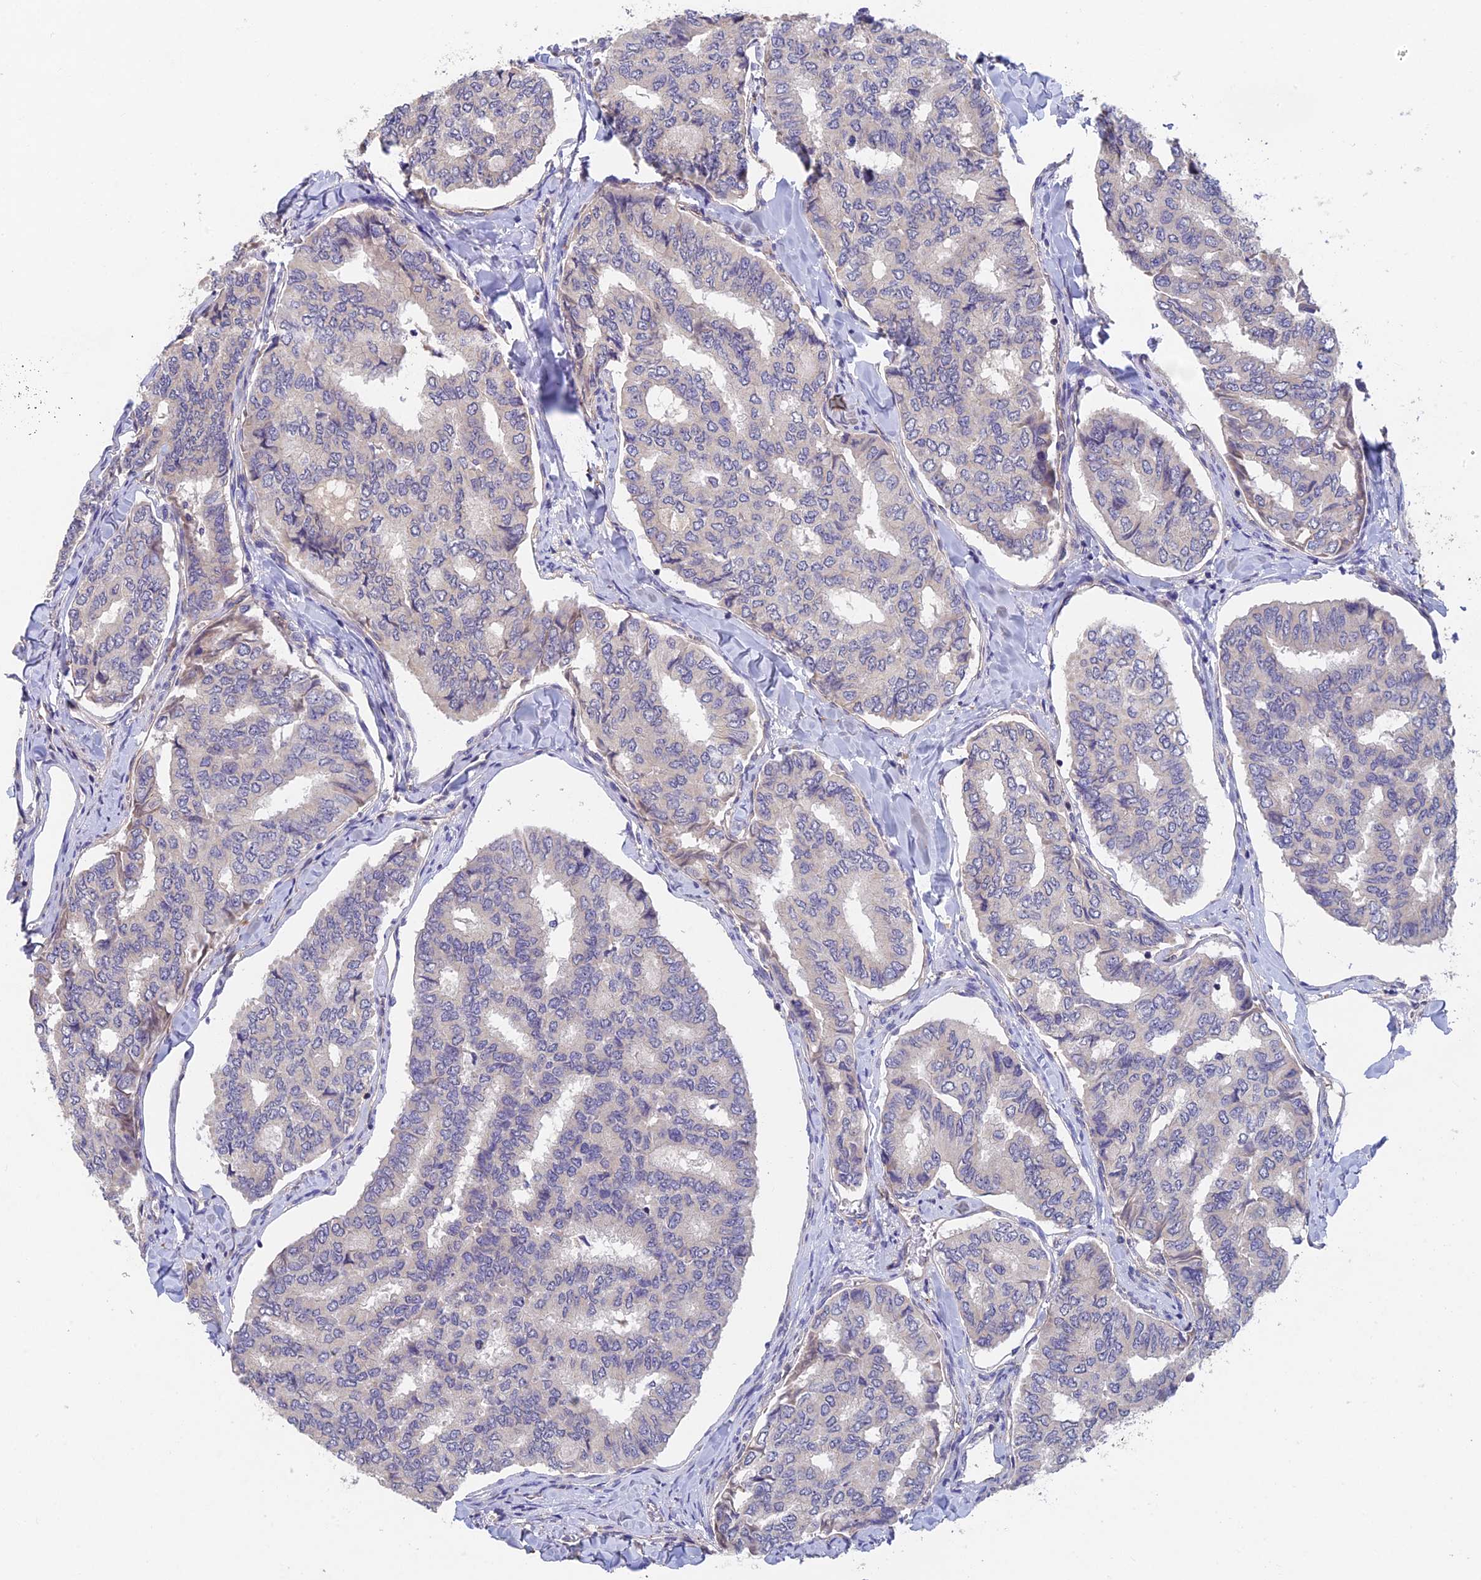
{"staining": {"intensity": "negative", "quantity": "none", "location": "none"}, "tissue": "thyroid cancer", "cell_type": "Tumor cells", "image_type": "cancer", "snomed": [{"axis": "morphology", "description": "Papillary adenocarcinoma, NOS"}, {"axis": "topography", "description": "Thyroid gland"}], "caption": "This is a photomicrograph of immunohistochemistry (IHC) staining of papillary adenocarcinoma (thyroid), which shows no positivity in tumor cells.", "gene": "ADAMTS13", "patient": {"sex": "female", "age": 35}}